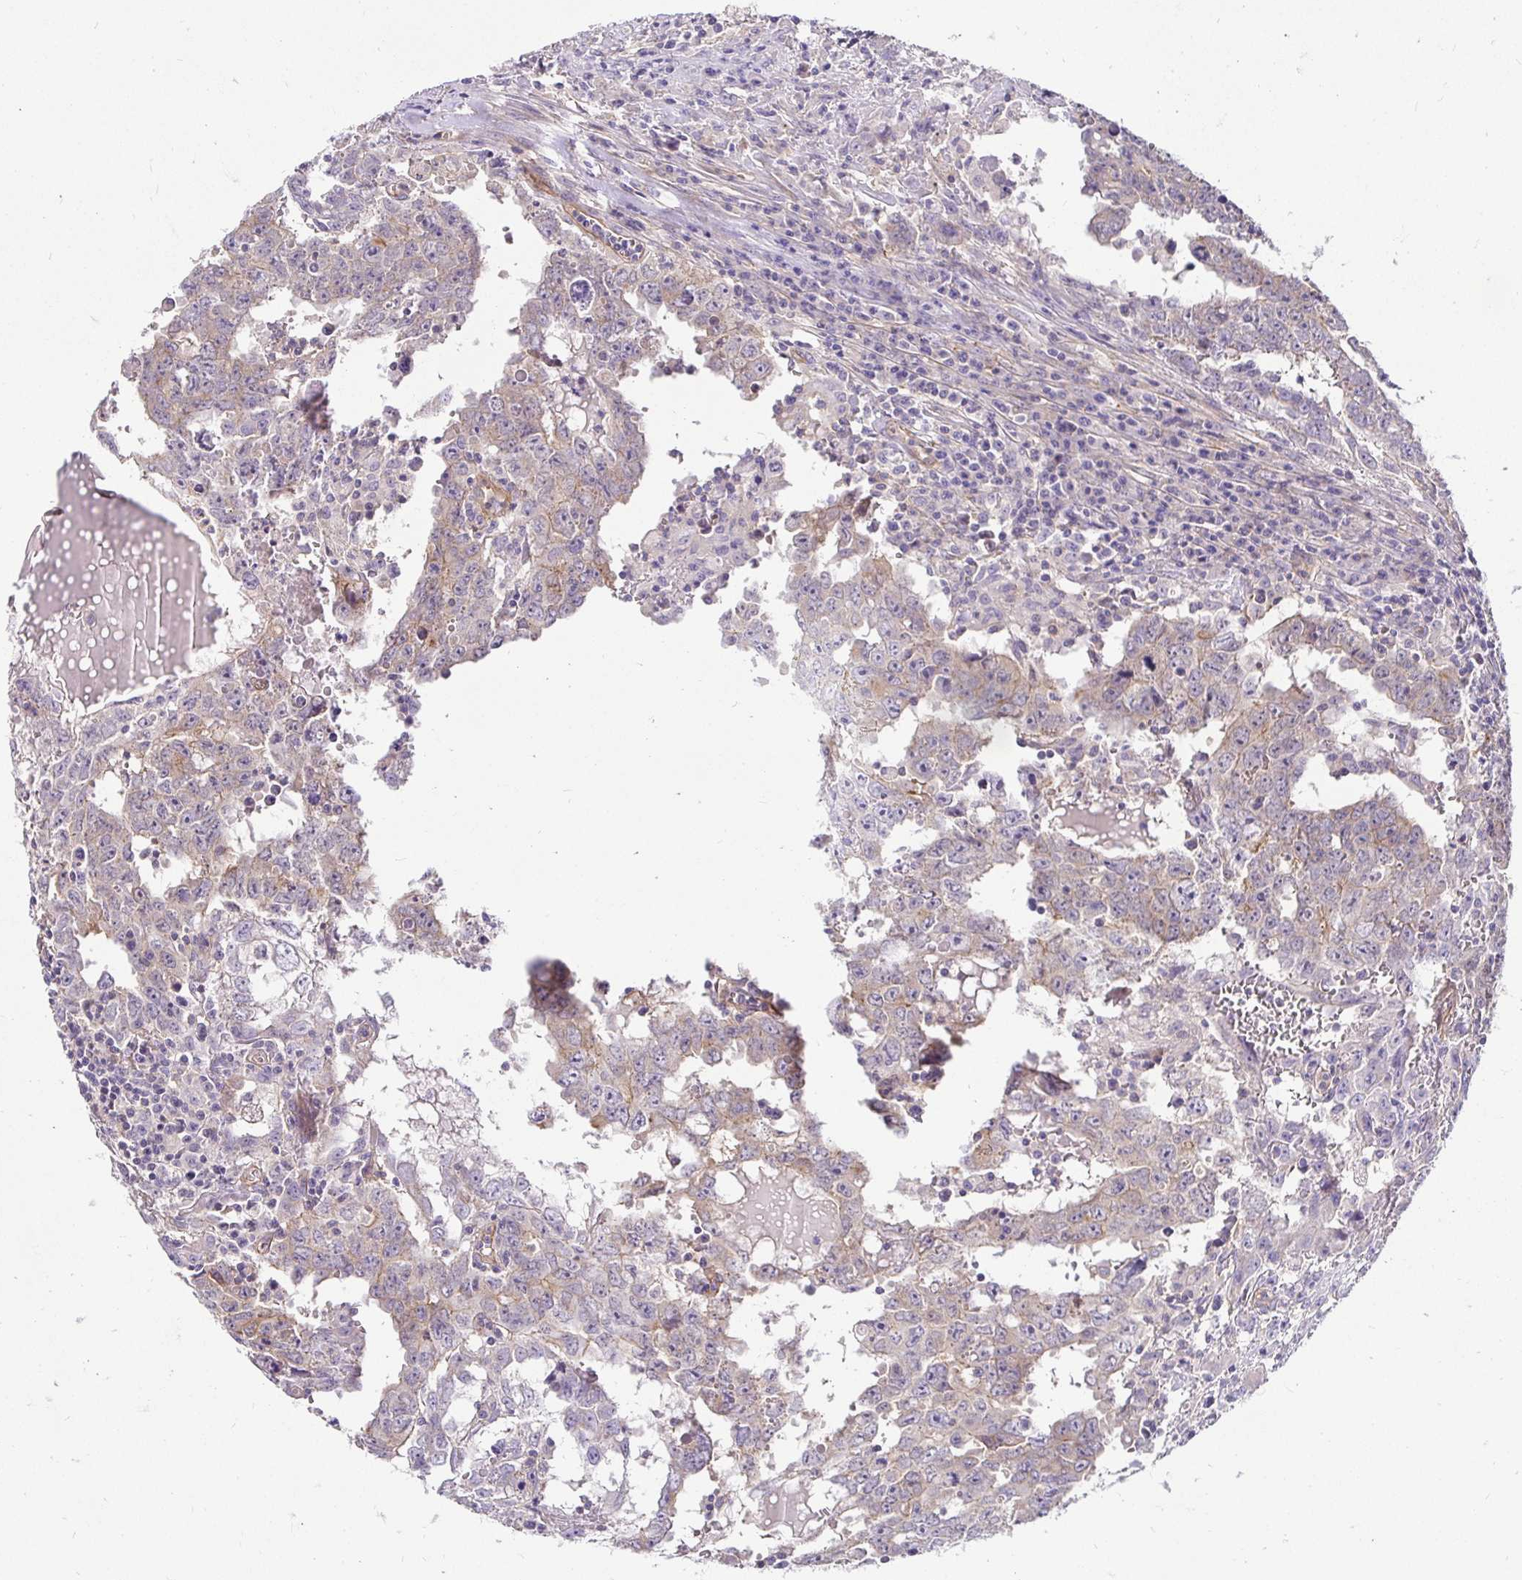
{"staining": {"intensity": "negative", "quantity": "none", "location": "none"}, "tissue": "testis cancer", "cell_type": "Tumor cells", "image_type": "cancer", "snomed": [{"axis": "morphology", "description": "Carcinoma, Embryonal, NOS"}, {"axis": "topography", "description": "Testis"}], "caption": "The photomicrograph reveals no significant positivity in tumor cells of testis cancer (embryonal carcinoma).", "gene": "SLC9A1", "patient": {"sex": "male", "age": 22}}